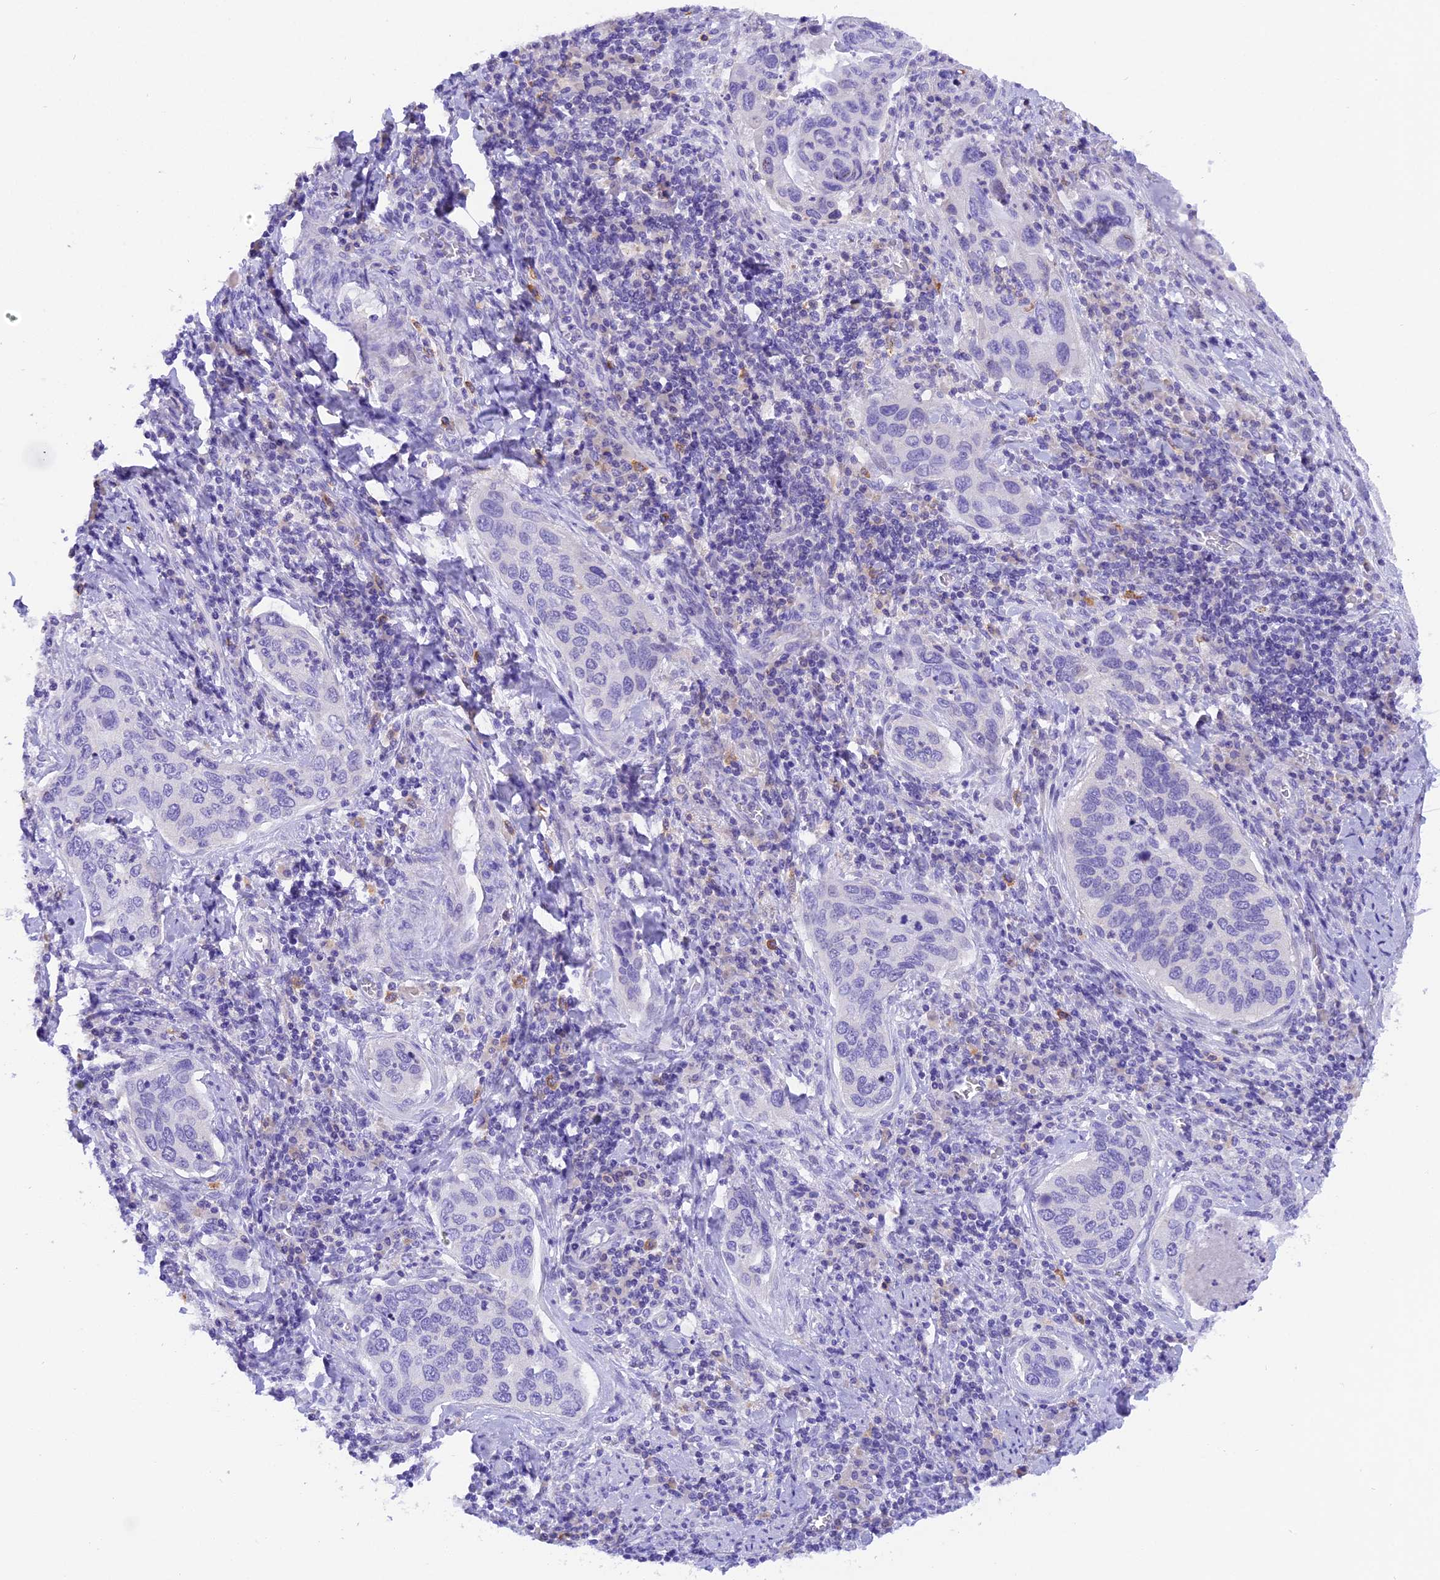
{"staining": {"intensity": "negative", "quantity": "none", "location": "none"}, "tissue": "cervical cancer", "cell_type": "Tumor cells", "image_type": "cancer", "snomed": [{"axis": "morphology", "description": "Squamous cell carcinoma, NOS"}, {"axis": "topography", "description": "Cervix"}], "caption": "Tumor cells are negative for brown protein staining in squamous cell carcinoma (cervical).", "gene": "COL6A5", "patient": {"sex": "female", "age": 53}}